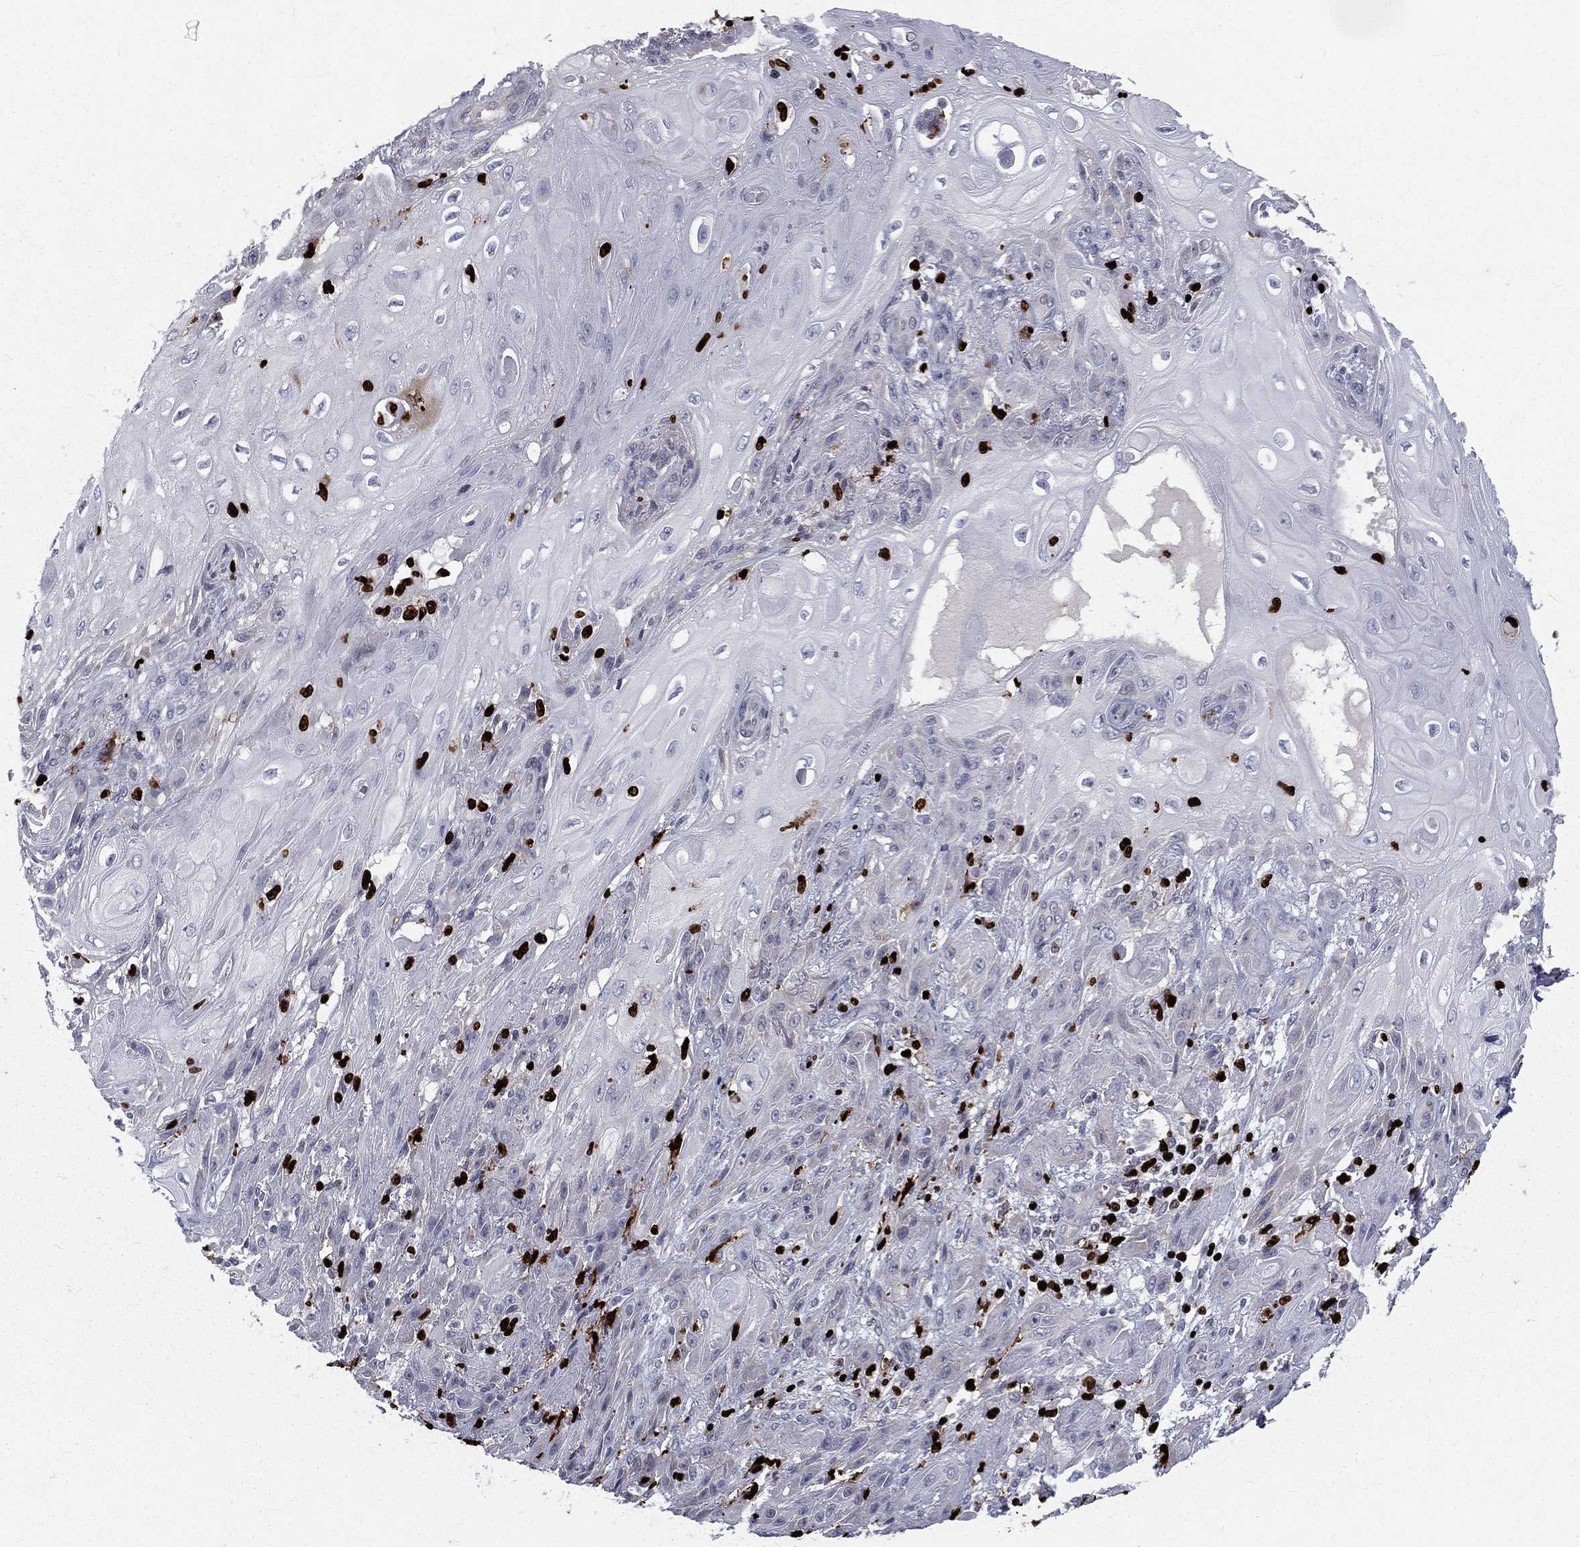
{"staining": {"intensity": "negative", "quantity": "none", "location": "none"}, "tissue": "skin cancer", "cell_type": "Tumor cells", "image_type": "cancer", "snomed": [{"axis": "morphology", "description": "Squamous cell carcinoma, NOS"}, {"axis": "topography", "description": "Skin"}], "caption": "There is no significant expression in tumor cells of skin cancer (squamous cell carcinoma).", "gene": "MNDA", "patient": {"sex": "male", "age": 62}}